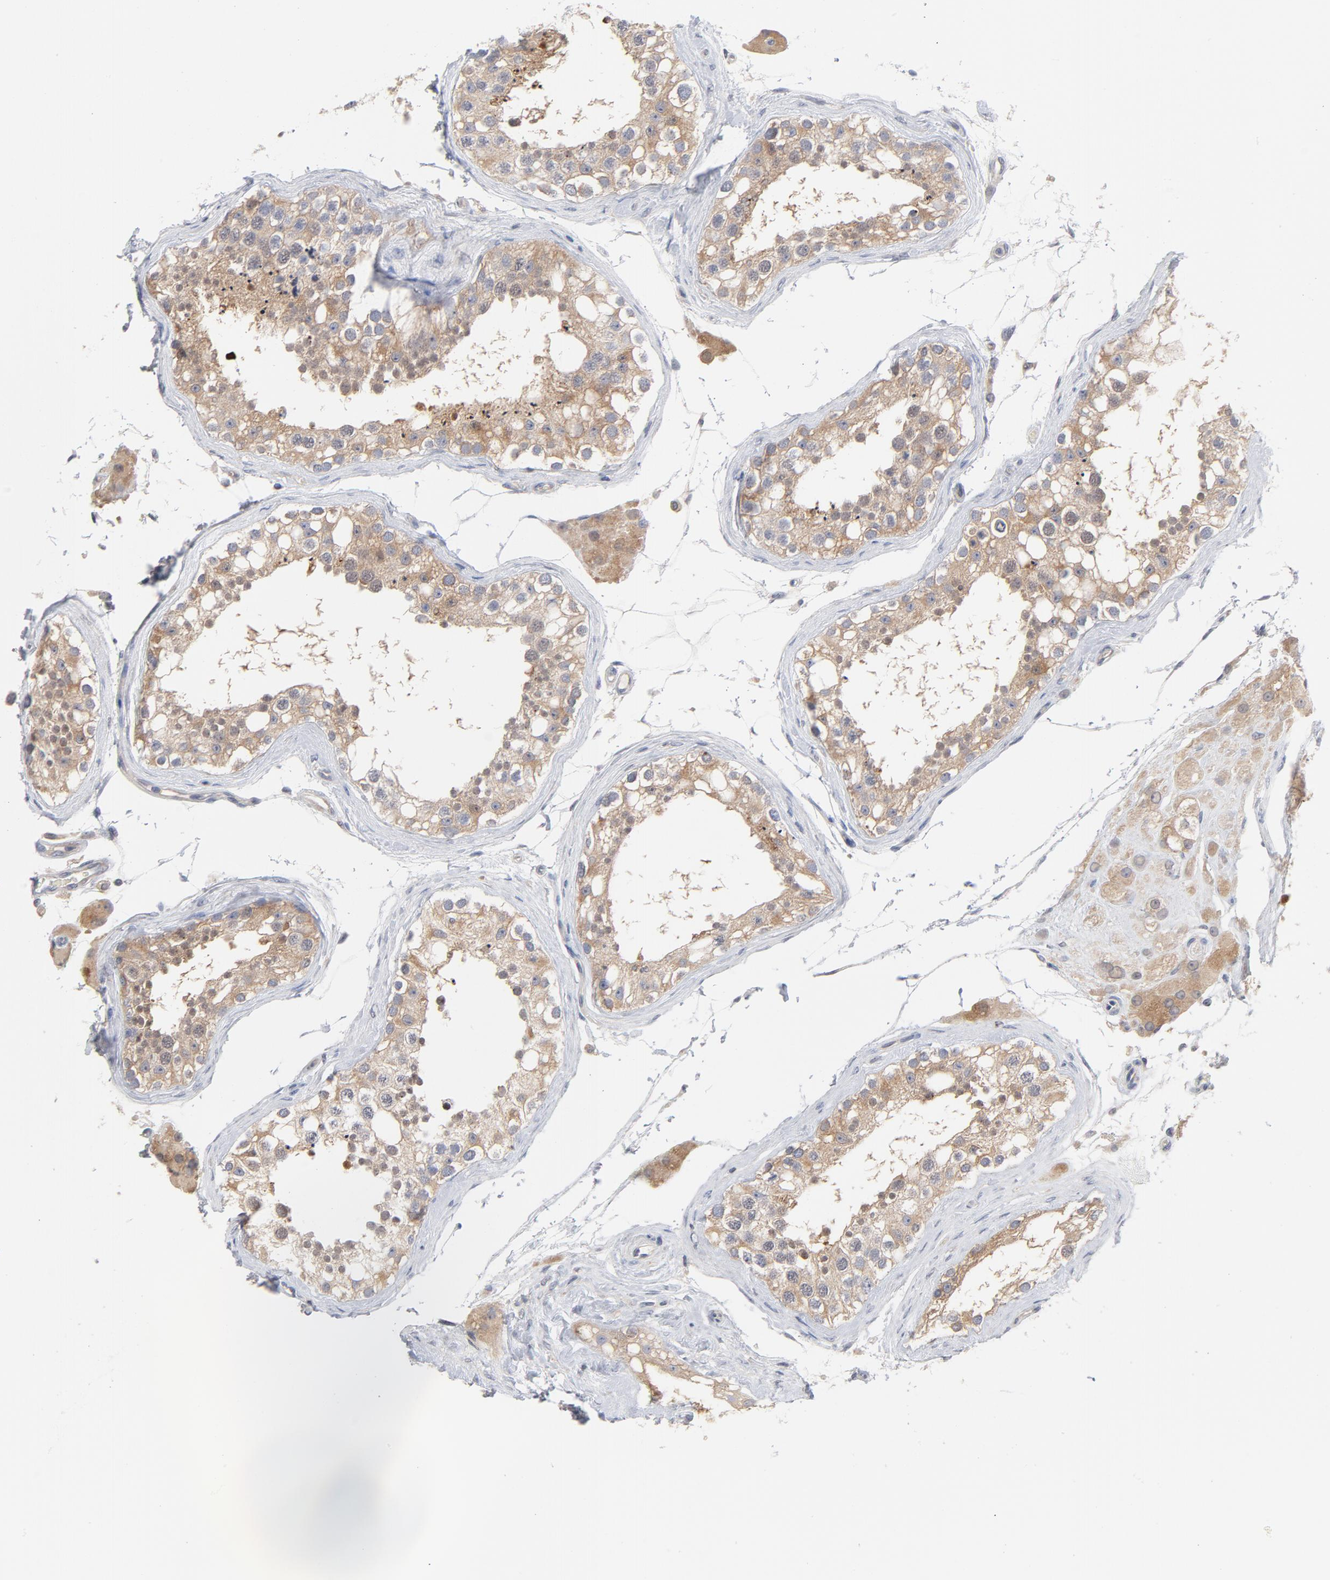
{"staining": {"intensity": "weak", "quantity": "25%-75%", "location": "cytoplasmic/membranous,nuclear"}, "tissue": "testis", "cell_type": "Cells in seminiferous ducts", "image_type": "normal", "snomed": [{"axis": "morphology", "description": "Normal tissue, NOS"}, {"axis": "topography", "description": "Testis"}], "caption": "Immunohistochemical staining of unremarkable testis exhibits low levels of weak cytoplasmic/membranous,nuclear expression in about 25%-75% of cells in seminiferous ducts.", "gene": "UBL4A", "patient": {"sex": "male", "age": 68}}